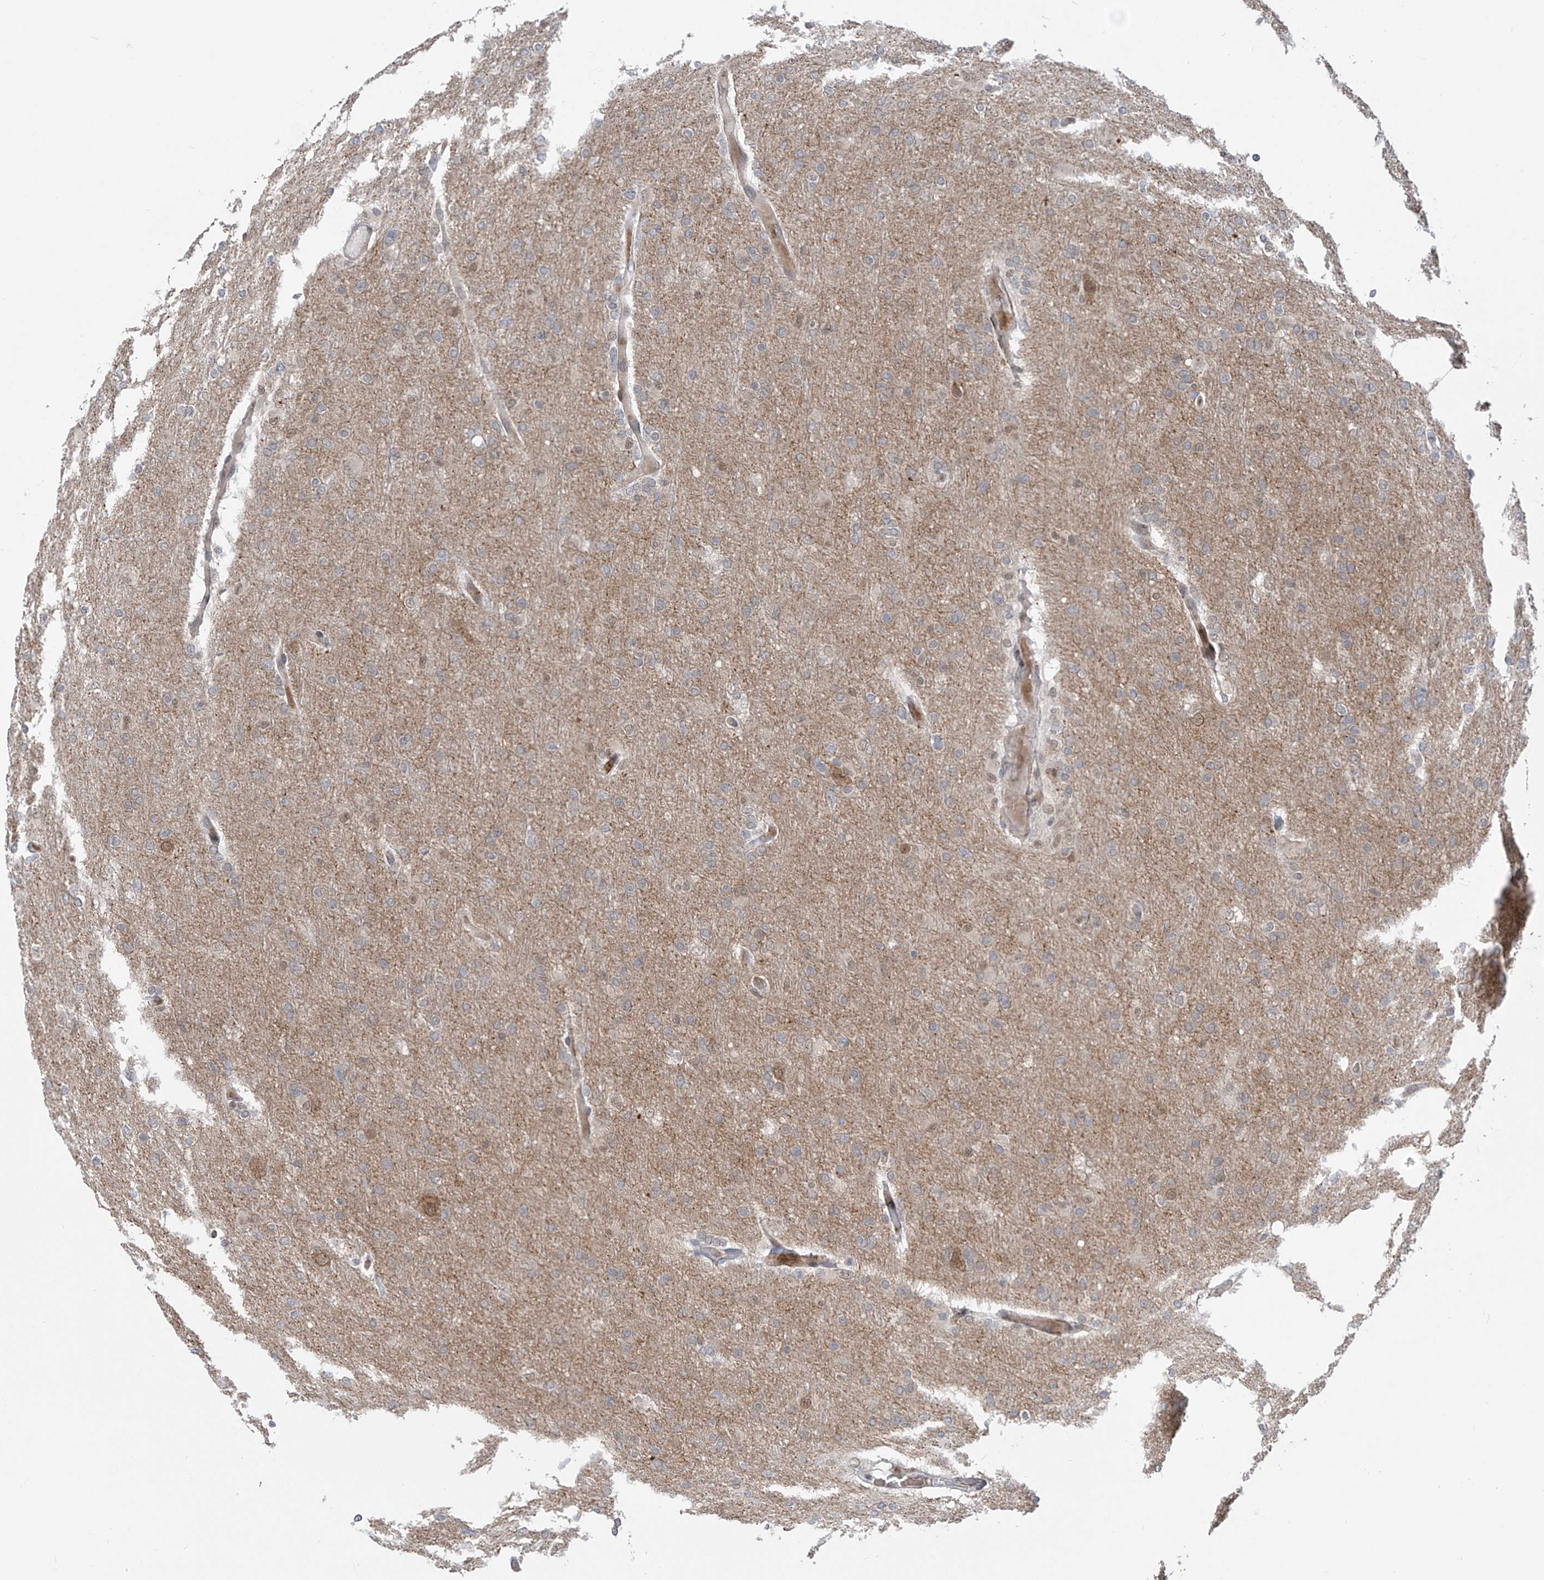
{"staining": {"intensity": "weak", "quantity": "25%-75%", "location": "cytoplasmic/membranous"}, "tissue": "glioma", "cell_type": "Tumor cells", "image_type": "cancer", "snomed": [{"axis": "morphology", "description": "Glioma, malignant, High grade"}, {"axis": "topography", "description": "Cerebral cortex"}], "caption": "A high-resolution histopathology image shows immunohistochemistry (IHC) staining of glioma, which reveals weak cytoplasmic/membranous staining in approximately 25%-75% of tumor cells. (Stains: DAB in brown, nuclei in blue, Microscopy: brightfield microscopy at high magnification).", "gene": "LAGE3", "patient": {"sex": "female", "age": 36}}